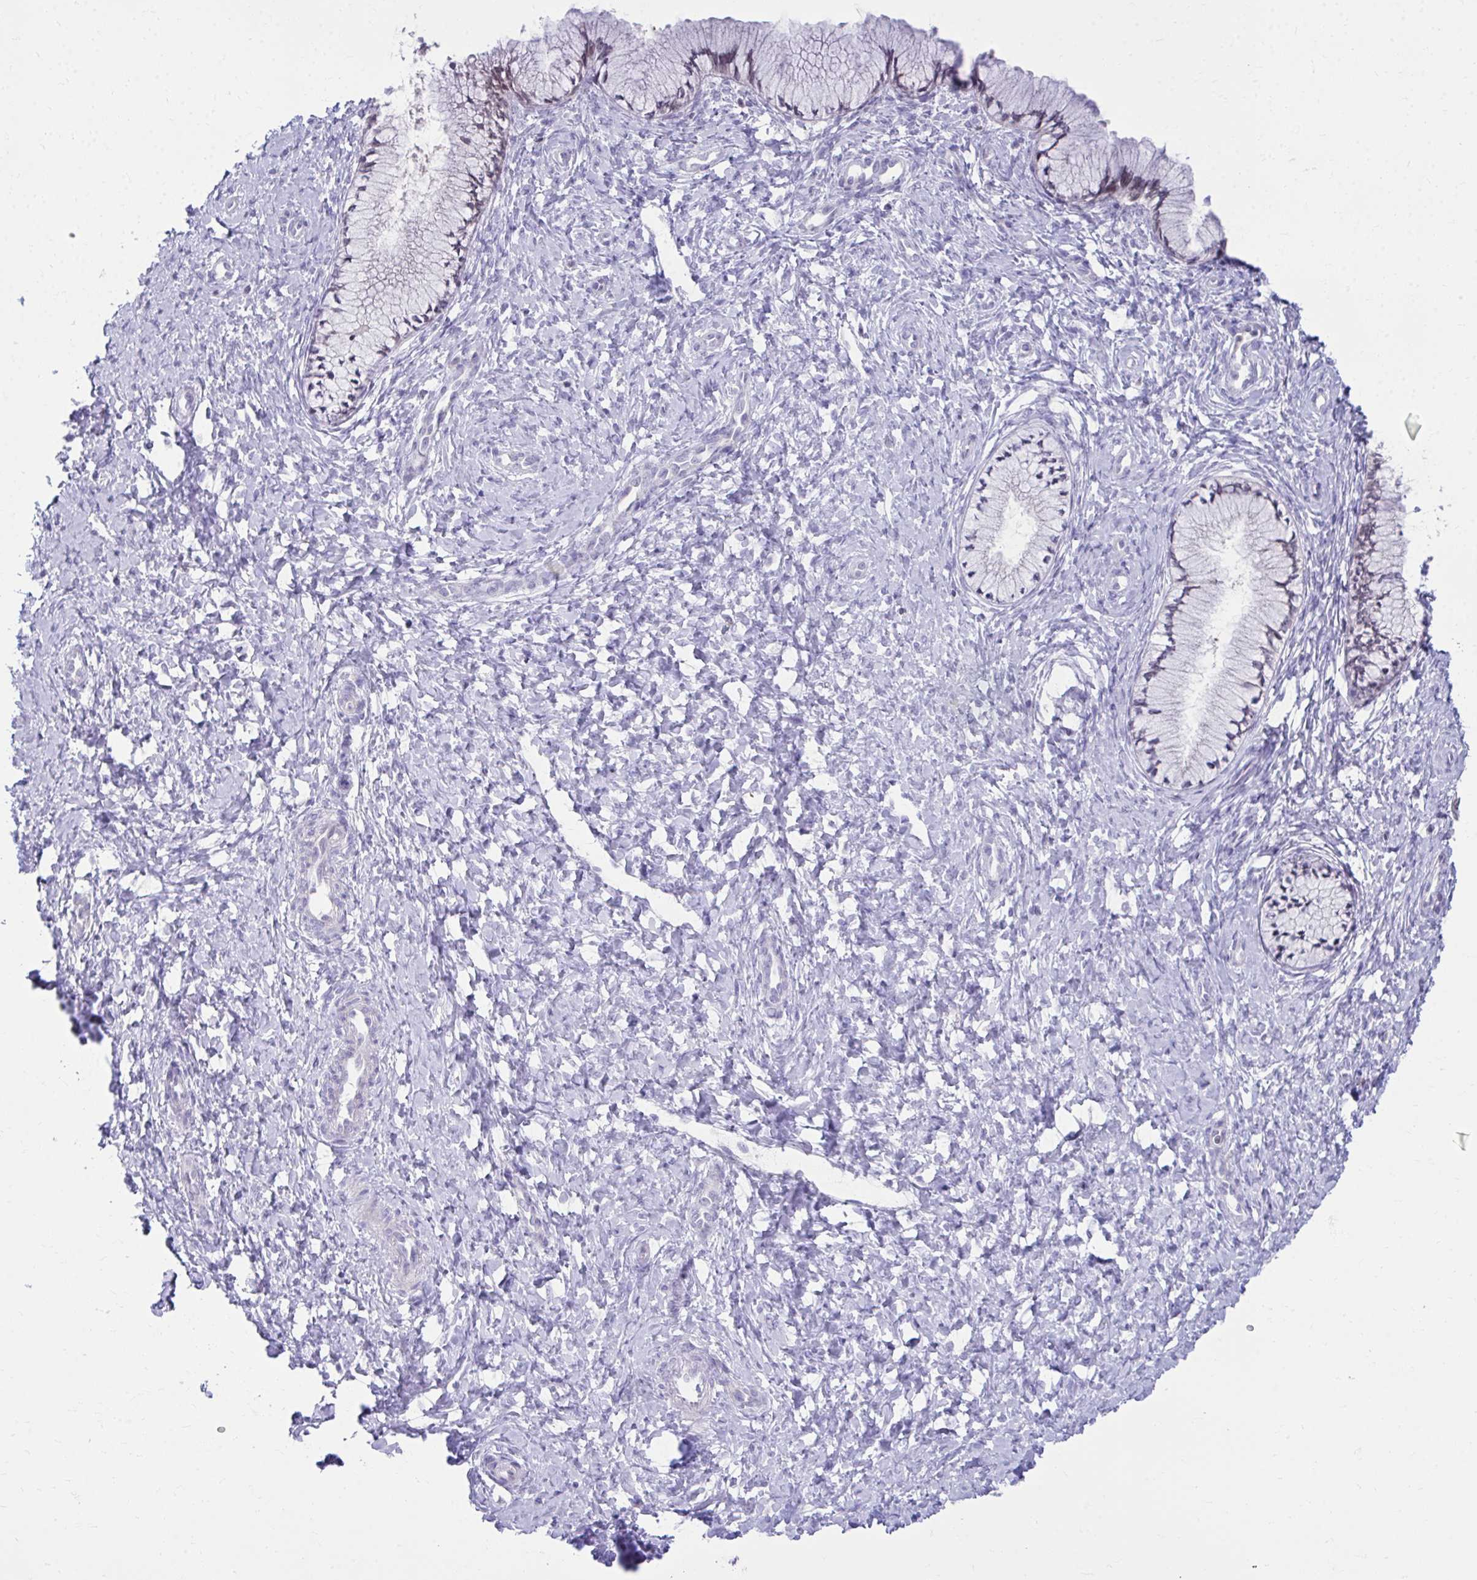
{"staining": {"intensity": "weak", "quantity": "<25%", "location": "nuclear"}, "tissue": "cervix", "cell_type": "Glandular cells", "image_type": "normal", "snomed": [{"axis": "morphology", "description": "Normal tissue, NOS"}, {"axis": "topography", "description": "Cervix"}], "caption": "The image exhibits no staining of glandular cells in normal cervix.", "gene": "OR7A5", "patient": {"sex": "female", "age": 37}}